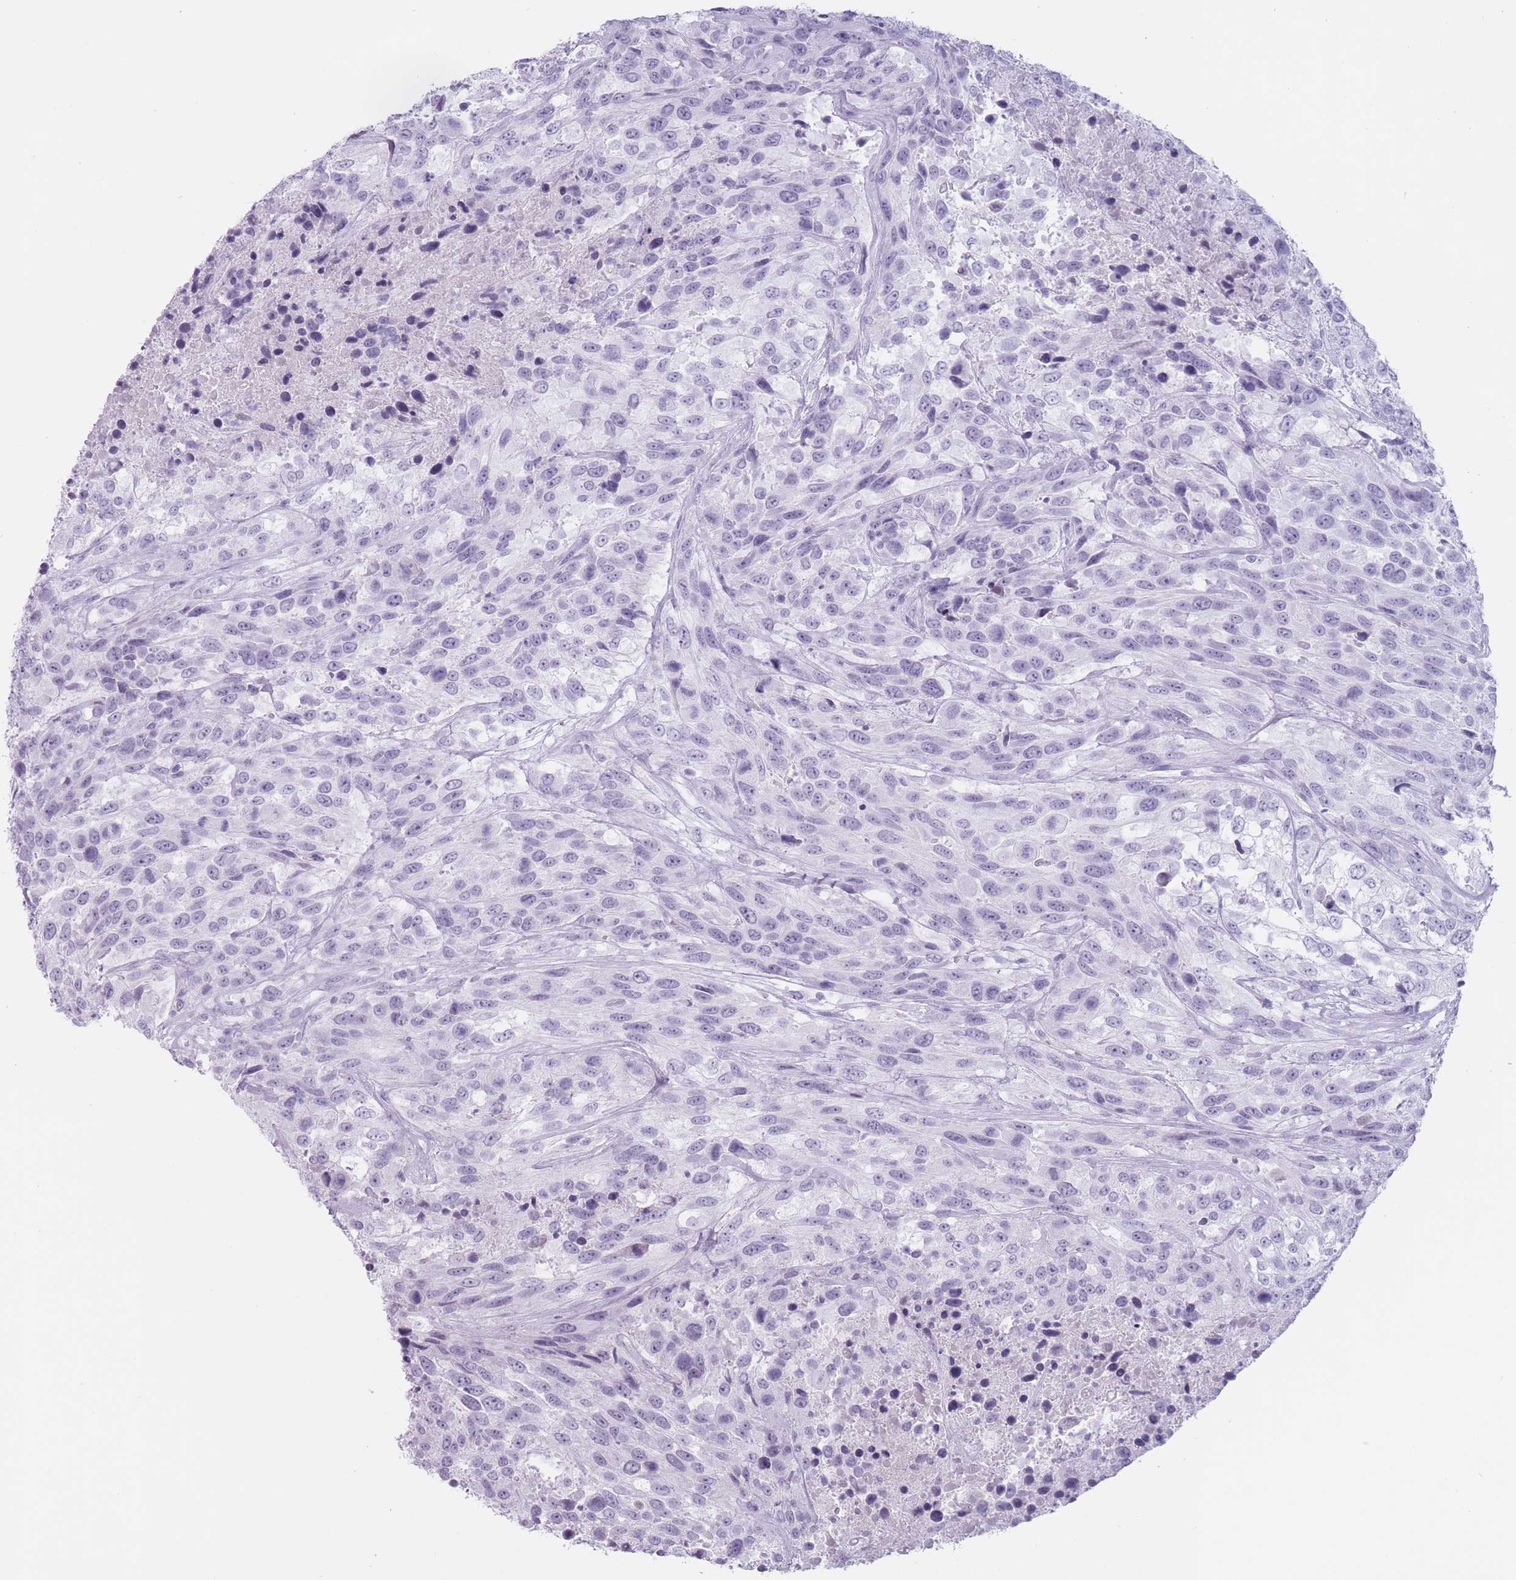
{"staining": {"intensity": "negative", "quantity": "none", "location": "none"}, "tissue": "urothelial cancer", "cell_type": "Tumor cells", "image_type": "cancer", "snomed": [{"axis": "morphology", "description": "Urothelial carcinoma, High grade"}, {"axis": "topography", "description": "Urinary bladder"}], "caption": "This is an IHC micrograph of urothelial cancer. There is no positivity in tumor cells.", "gene": "PNMA3", "patient": {"sex": "female", "age": 70}}